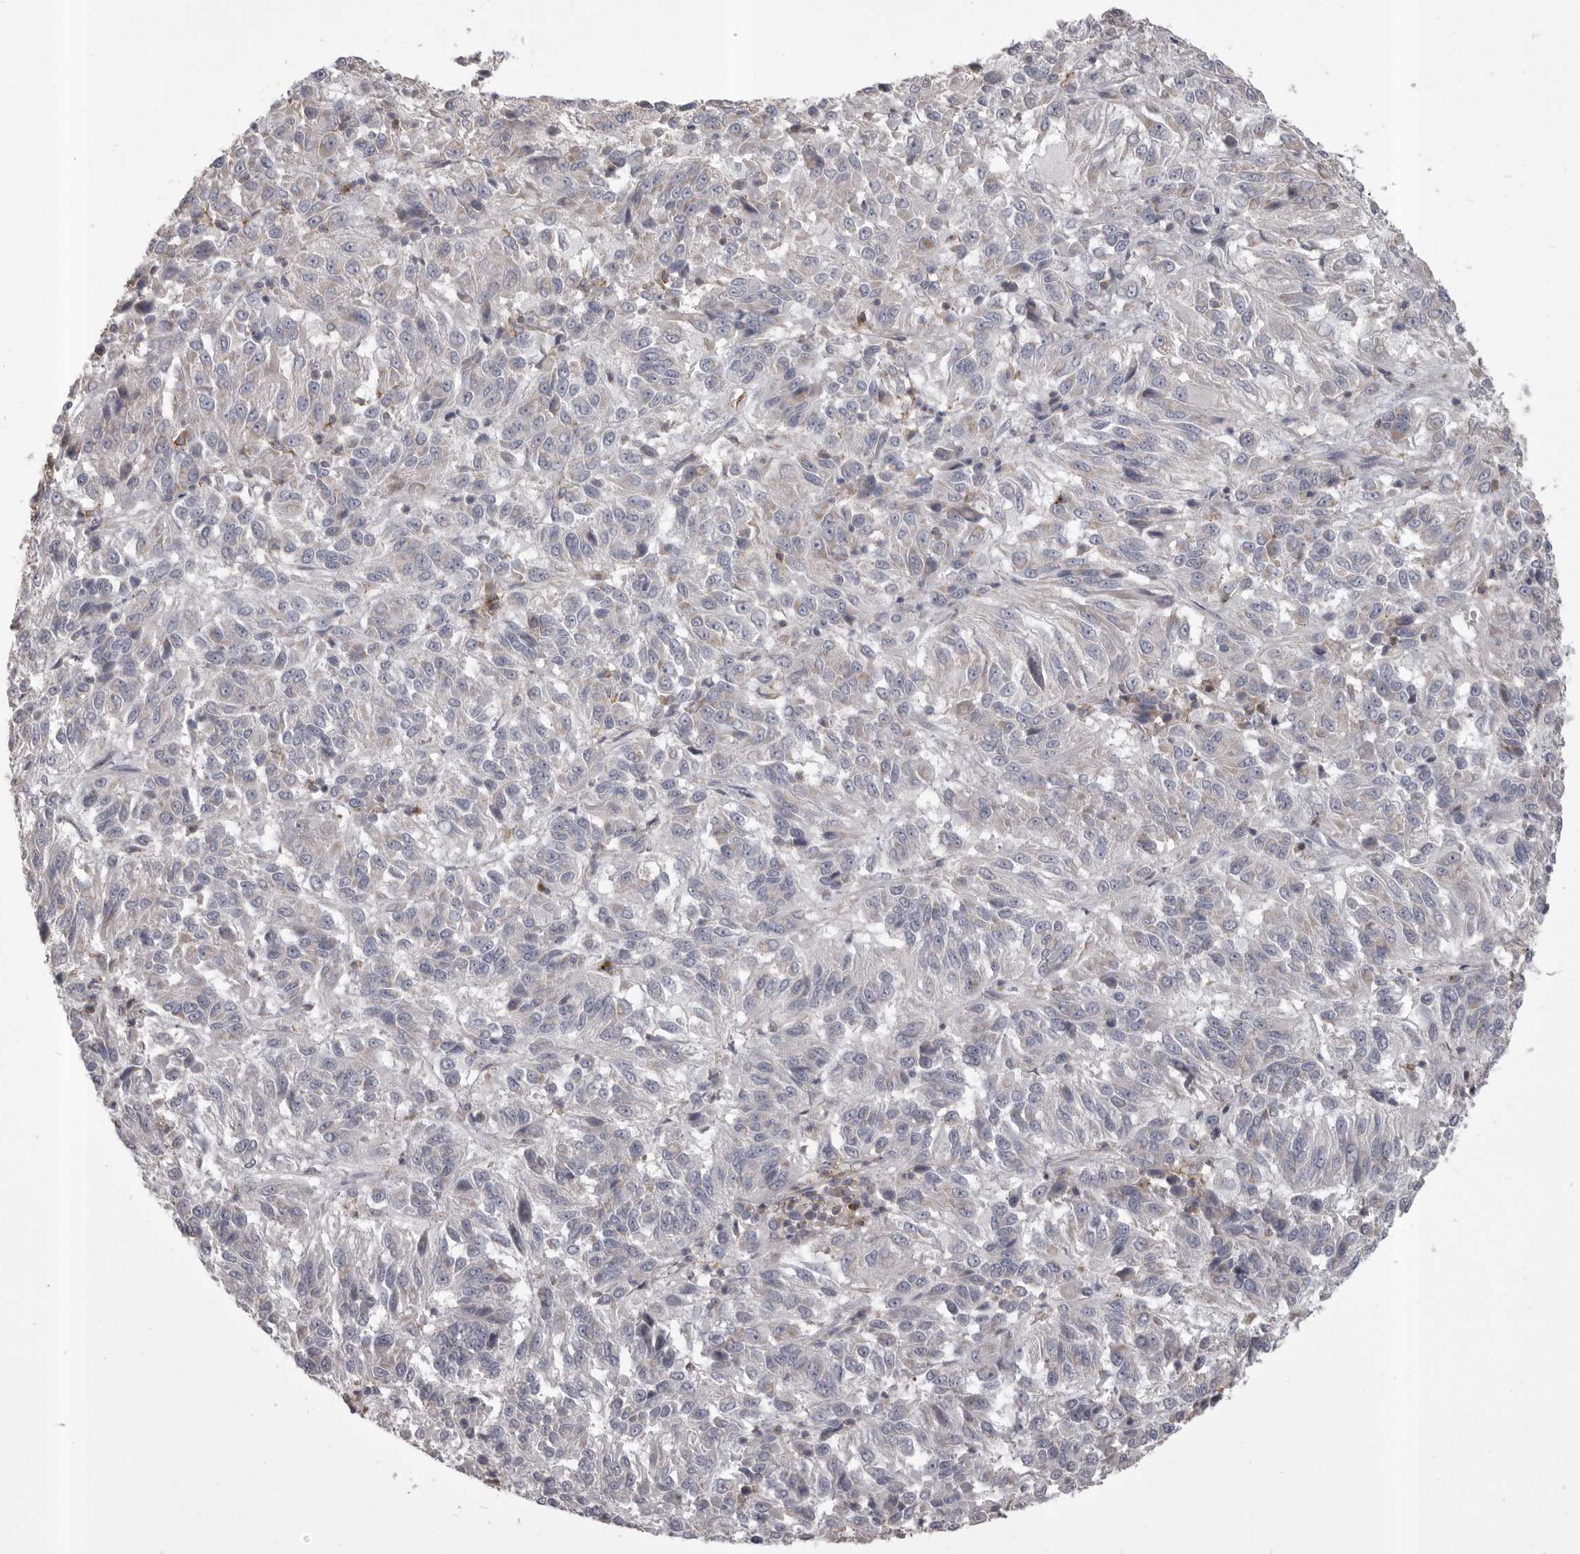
{"staining": {"intensity": "negative", "quantity": "none", "location": "none"}, "tissue": "melanoma", "cell_type": "Tumor cells", "image_type": "cancer", "snomed": [{"axis": "morphology", "description": "Malignant melanoma, Metastatic site"}, {"axis": "topography", "description": "Lung"}], "caption": "There is no significant expression in tumor cells of malignant melanoma (metastatic site).", "gene": "CMTM6", "patient": {"sex": "male", "age": 64}}